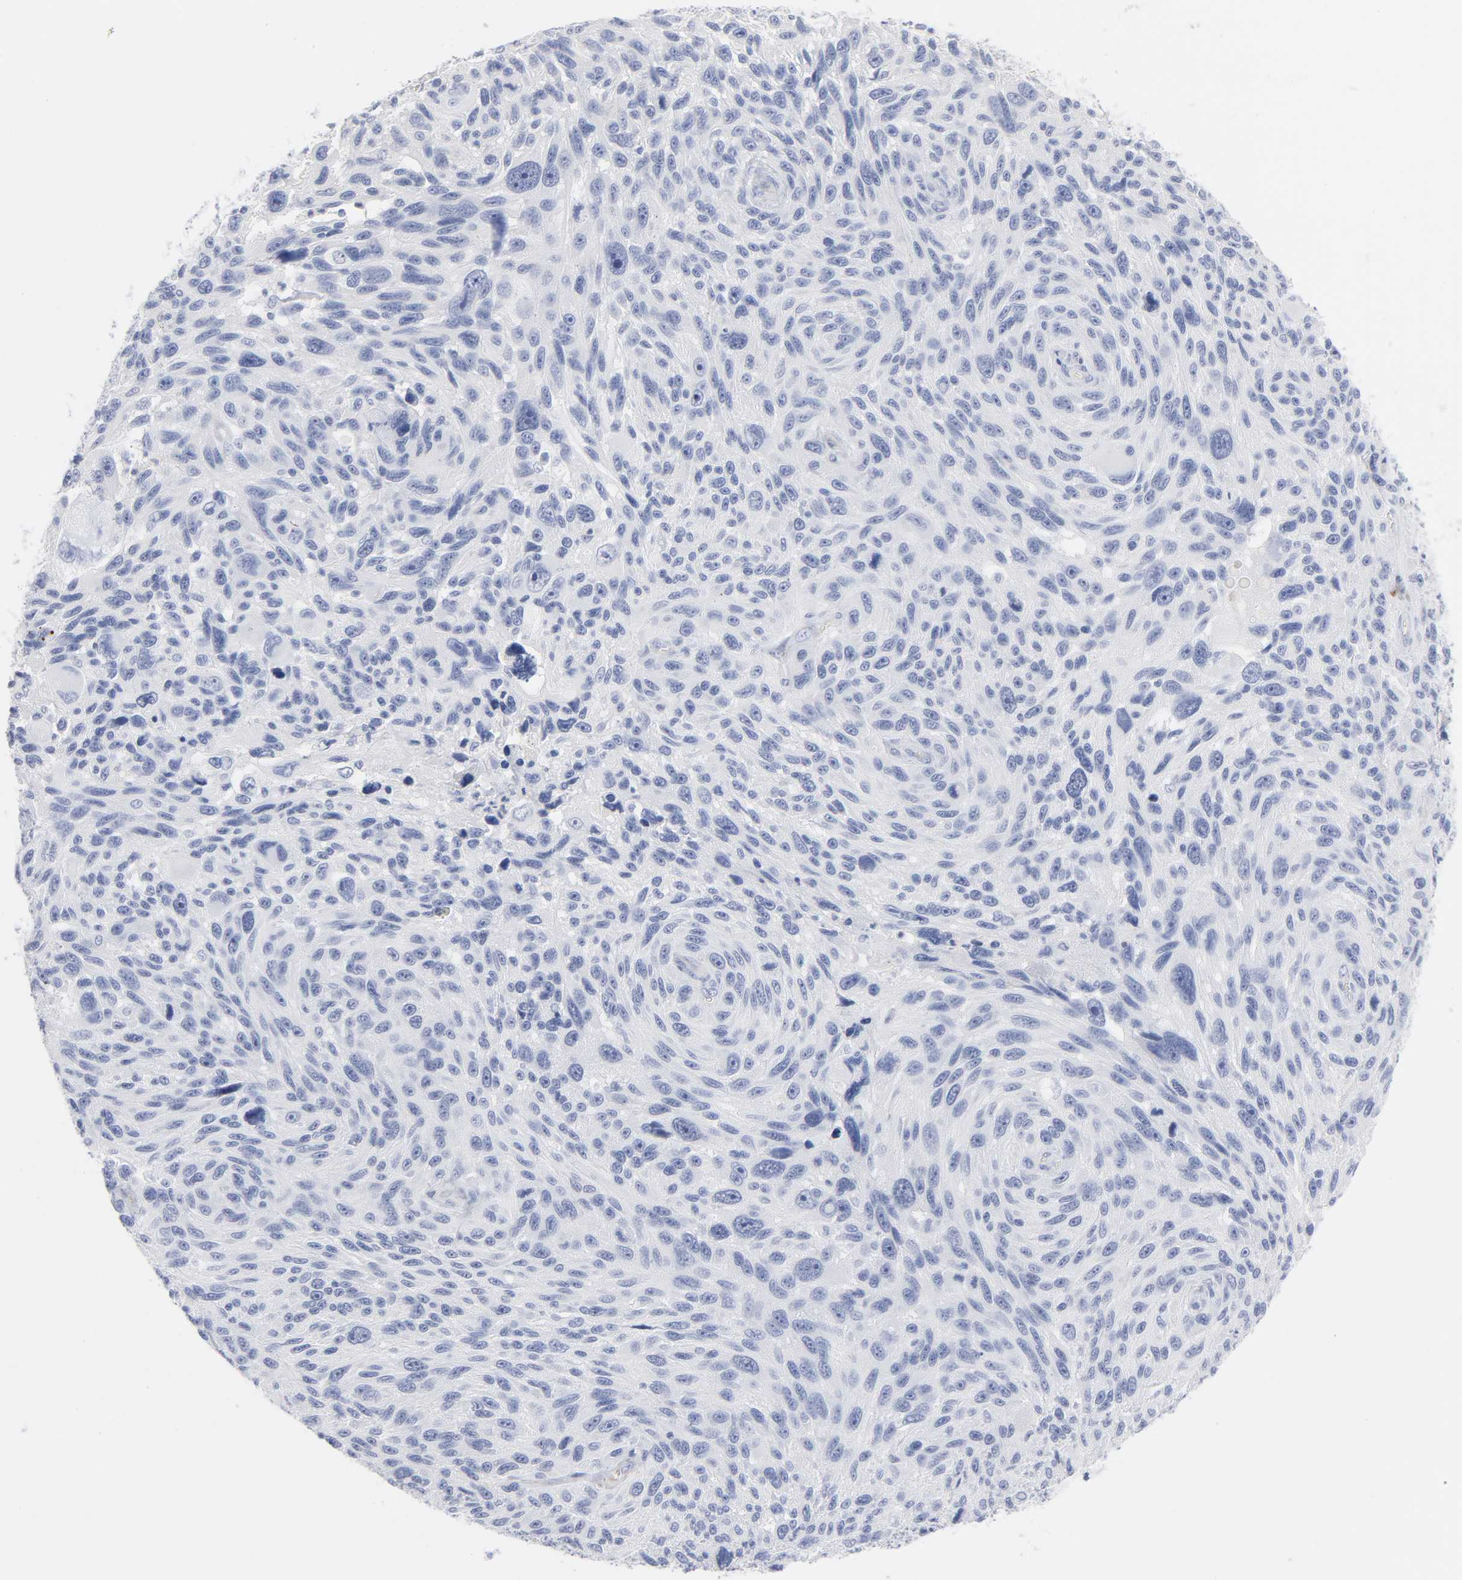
{"staining": {"intensity": "negative", "quantity": "none", "location": "none"}, "tissue": "melanoma", "cell_type": "Tumor cells", "image_type": "cancer", "snomed": [{"axis": "morphology", "description": "Malignant melanoma, NOS"}, {"axis": "topography", "description": "Skin"}], "caption": "Tumor cells show no significant expression in melanoma. (Immunohistochemistry (ihc), brightfield microscopy, high magnification).", "gene": "P2RY8", "patient": {"sex": "male", "age": 53}}